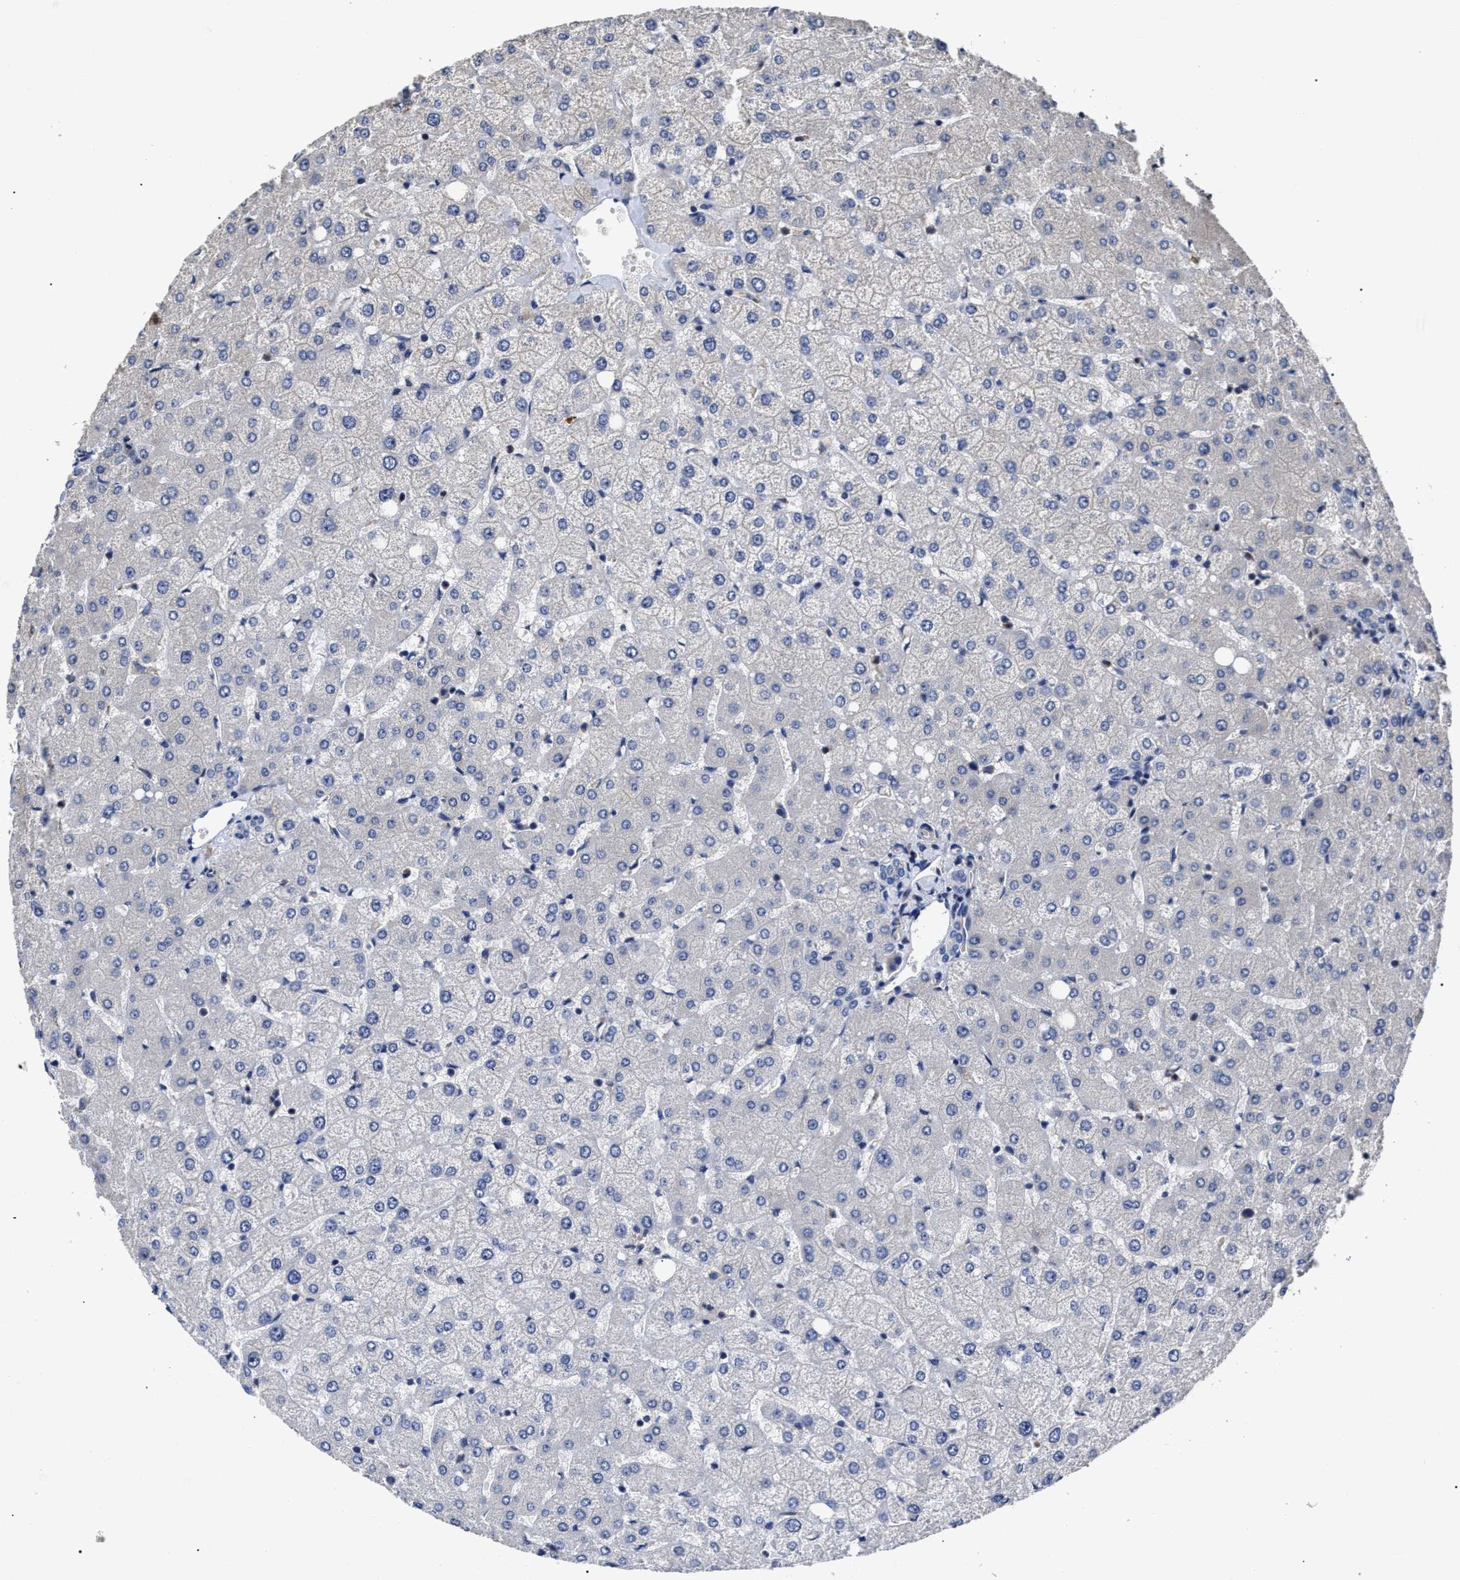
{"staining": {"intensity": "negative", "quantity": "none", "location": "none"}, "tissue": "liver", "cell_type": "Cholangiocytes", "image_type": "normal", "snomed": [{"axis": "morphology", "description": "Normal tissue, NOS"}, {"axis": "topography", "description": "Liver"}], "caption": "Immunohistochemical staining of unremarkable human liver demonstrates no significant expression in cholangiocytes. Brightfield microscopy of immunohistochemistry (IHC) stained with DAB (brown) and hematoxylin (blue), captured at high magnification.", "gene": "TSPAN33", "patient": {"sex": "female", "age": 54}}